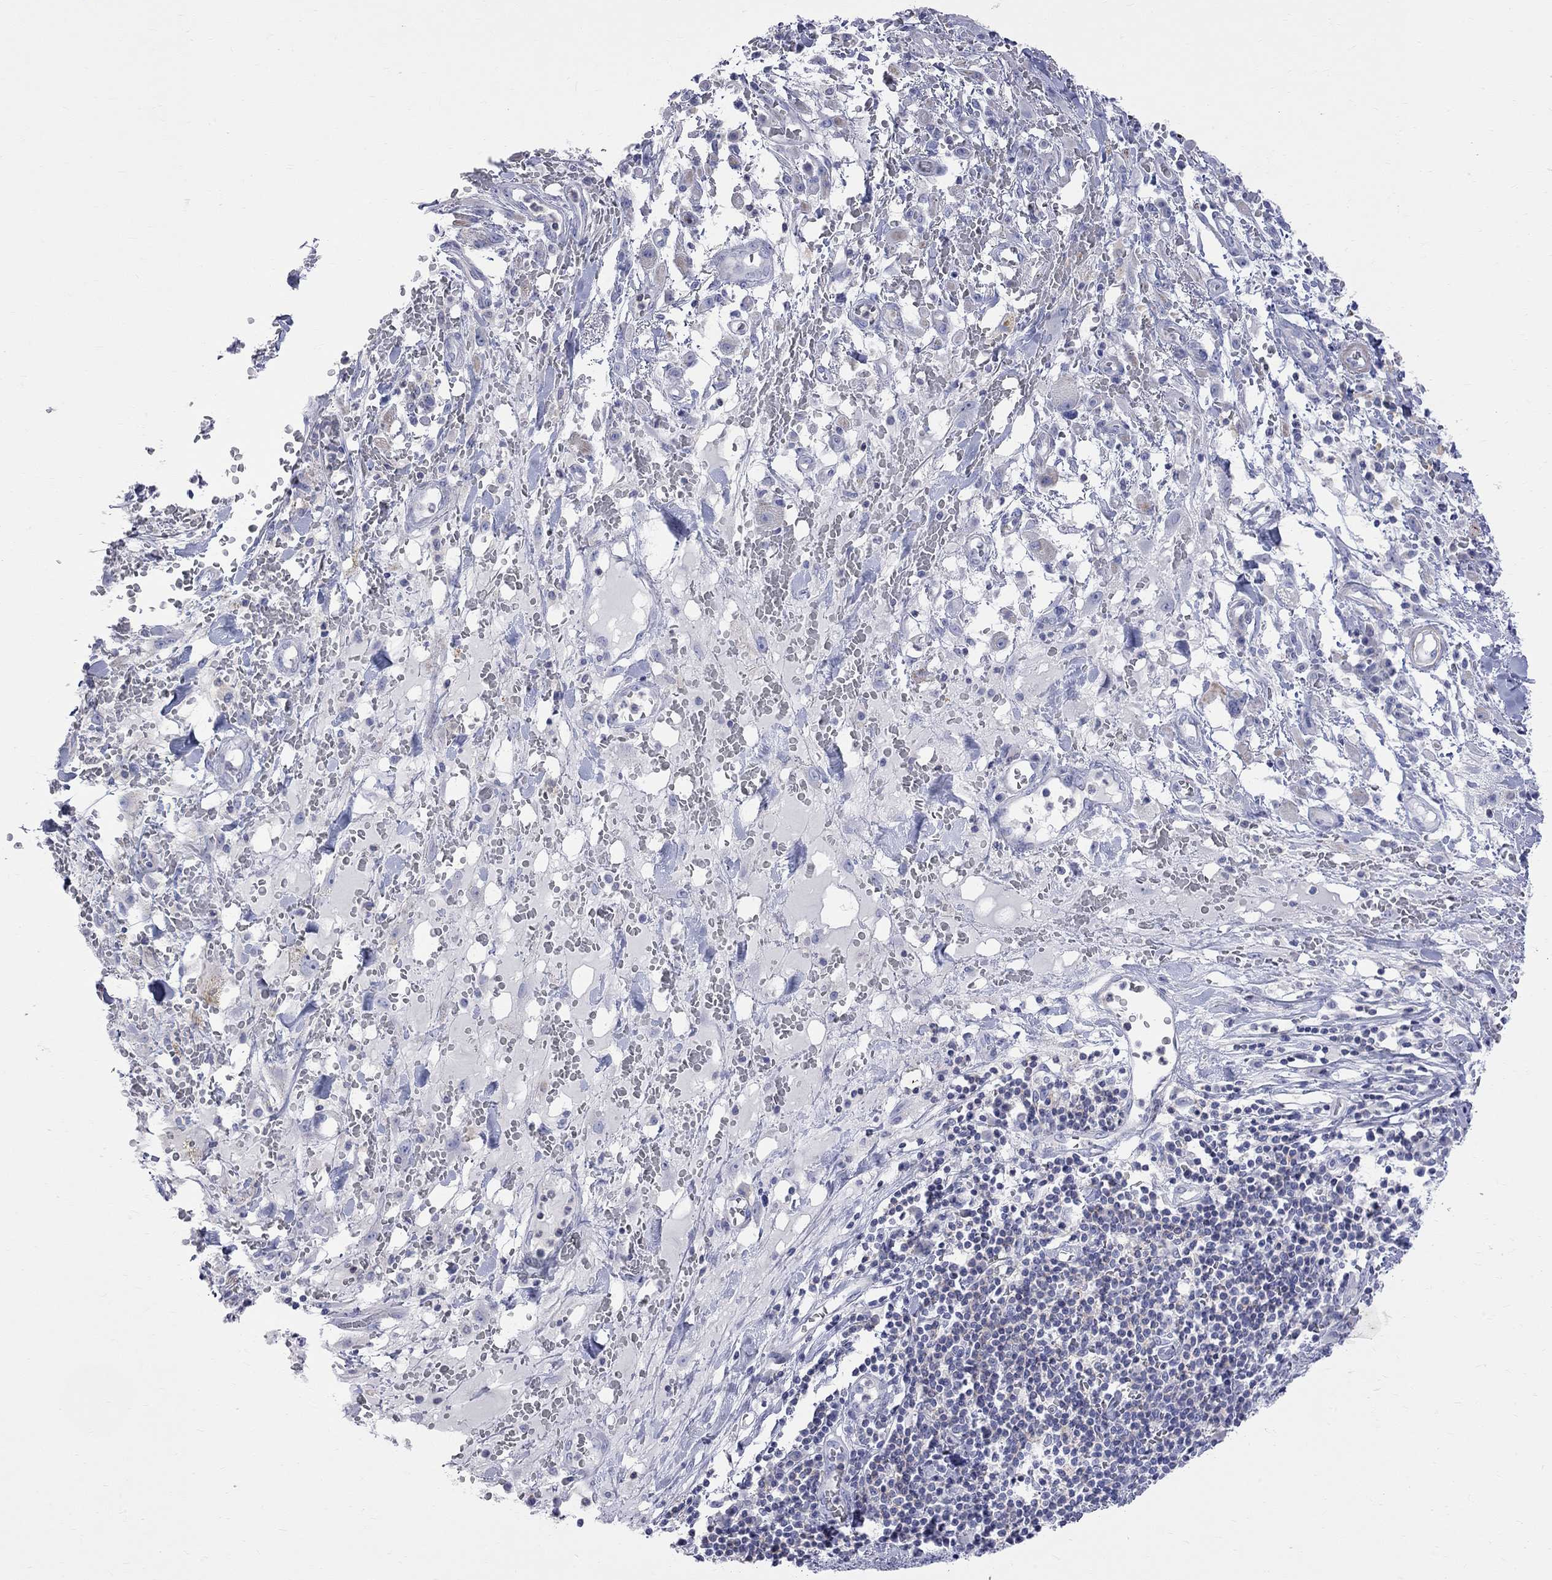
{"staining": {"intensity": "negative", "quantity": "none", "location": "none"}, "tissue": "melanoma", "cell_type": "Tumor cells", "image_type": "cancer", "snomed": [{"axis": "morphology", "description": "Malignant melanoma, NOS"}, {"axis": "topography", "description": "Skin"}], "caption": "The IHC micrograph has no significant expression in tumor cells of melanoma tissue. The staining is performed using DAB brown chromogen with nuclei counter-stained in using hematoxylin.", "gene": "S100A3", "patient": {"sex": "female", "age": 91}}